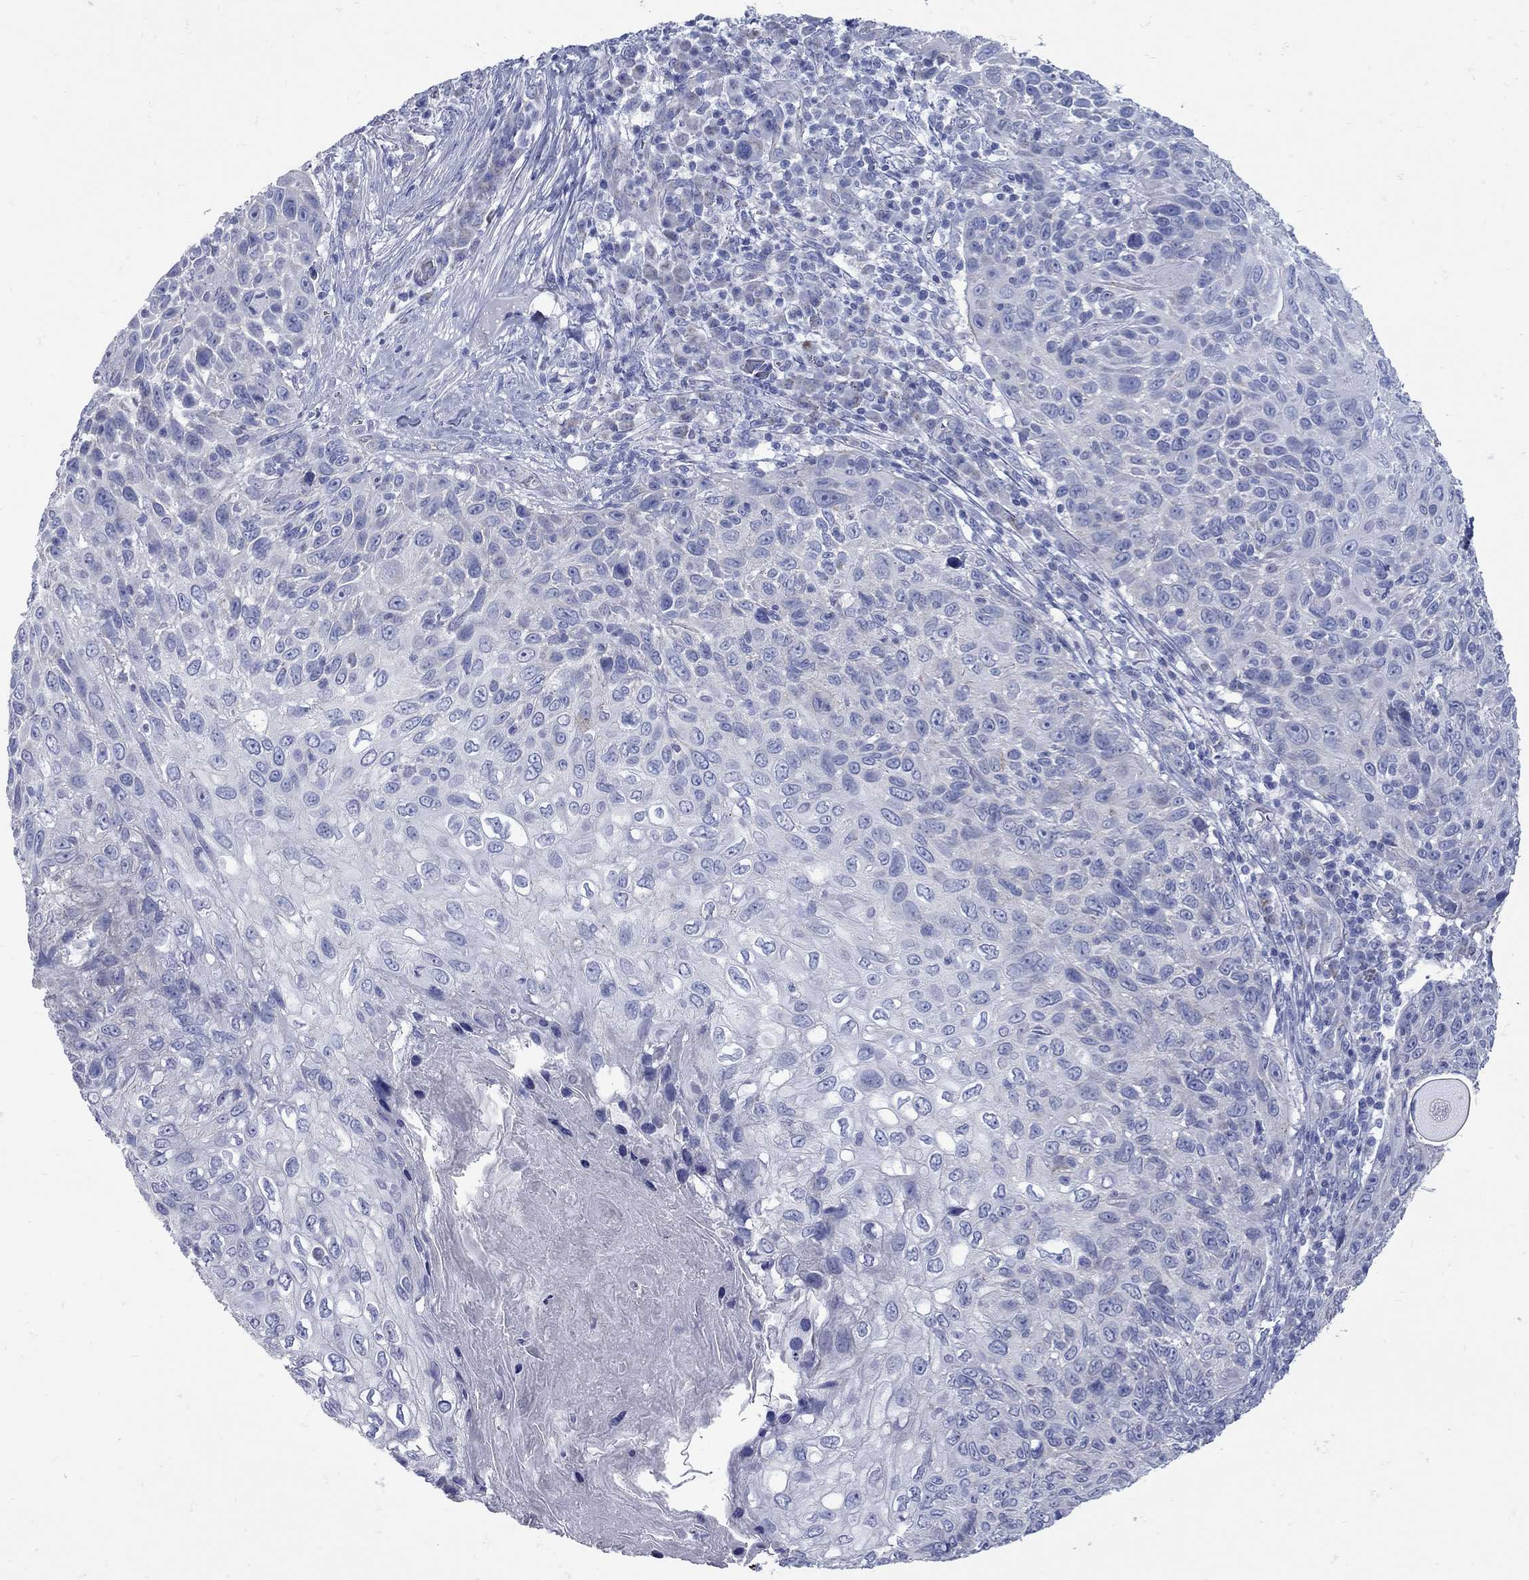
{"staining": {"intensity": "negative", "quantity": "none", "location": "none"}, "tissue": "skin cancer", "cell_type": "Tumor cells", "image_type": "cancer", "snomed": [{"axis": "morphology", "description": "Squamous cell carcinoma, NOS"}, {"axis": "topography", "description": "Skin"}], "caption": "An IHC histopathology image of skin cancer is shown. There is no staining in tumor cells of skin cancer. The staining is performed using DAB (3,3'-diaminobenzidine) brown chromogen with nuclei counter-stained in using hematoxylin.", "gene": "PDZD3", "patient": {"sex": "male", "age": 92}}